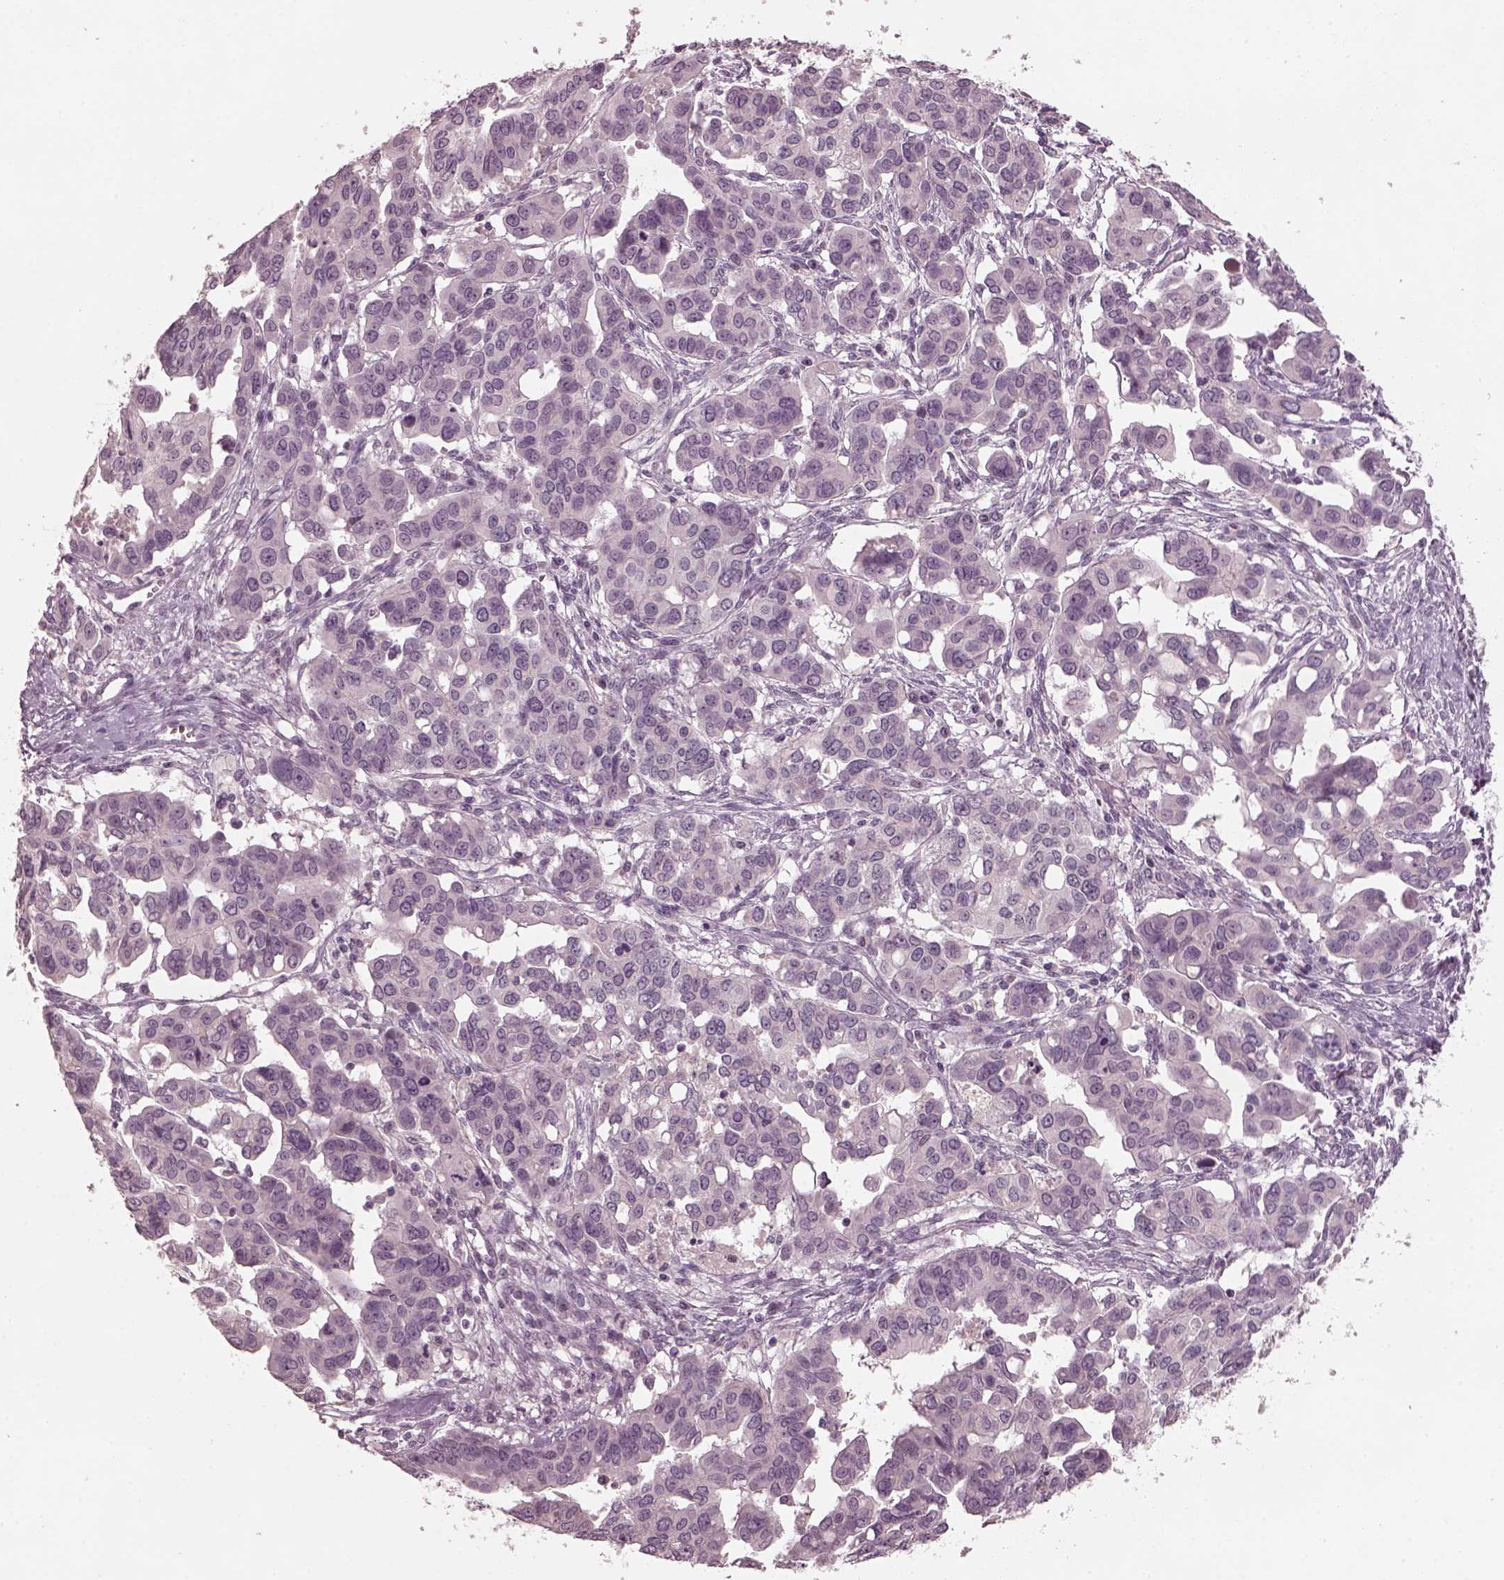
{"staining": {"intensity": "negative", "quantity": "none", "location": "none"}, "tissue": "ovarian cancer", "cell_type": "Tumor cells", "image_type": "cancer", "snomed": [{"axis": "morphology", "description": "Carcinoma, endometroid"}, {"axis": "topography", "description": "Ovary"}], "caption": "Tumor cells are negative for brown protein staining in ovarian endometroid carcinoma.", "gene": "RCVRN", "patient": {"sex": "female", "age": 78}}